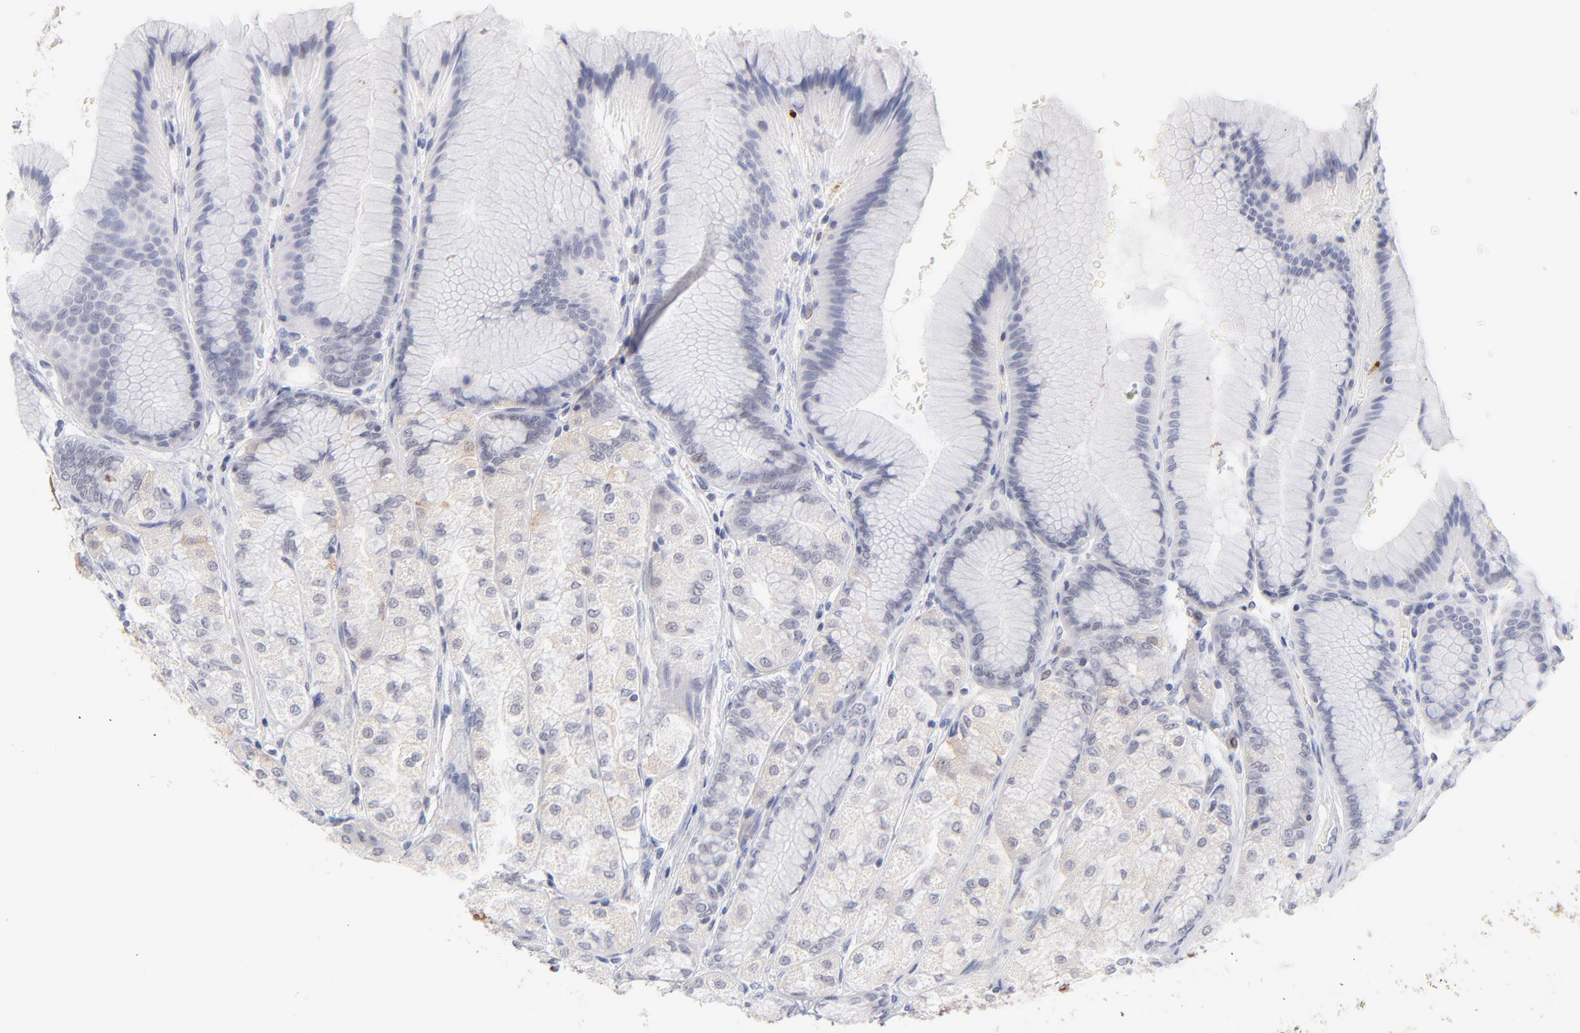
{"staining": {"intensity": "moderate", "quantity": "<25%", "location": "cytoplasmic/membranous"}, "tissue": "stomach", "cell_type": "Glandular cells", "image_type": "normal", "snomed": [{"axis": "morphology", "description": "Normal tissue, NOS"}, {"axis": "morphology", "description": "Adenocarcinoma, NOS"}, {"axis": "topography", "description": "Stomach"}, {"axis": "topography", "description": "Stomach, lower"}], "caption": "Stomach stained with immunohistochemistry (IHC) displays moderate cytoplasmic/membranous positivity in about <25% of glandular cells. (DAB = brown stain, brightfield microscopy at high magnification).", "gene": "PARP1", "patient": {"sex": "female", "age": 65}}